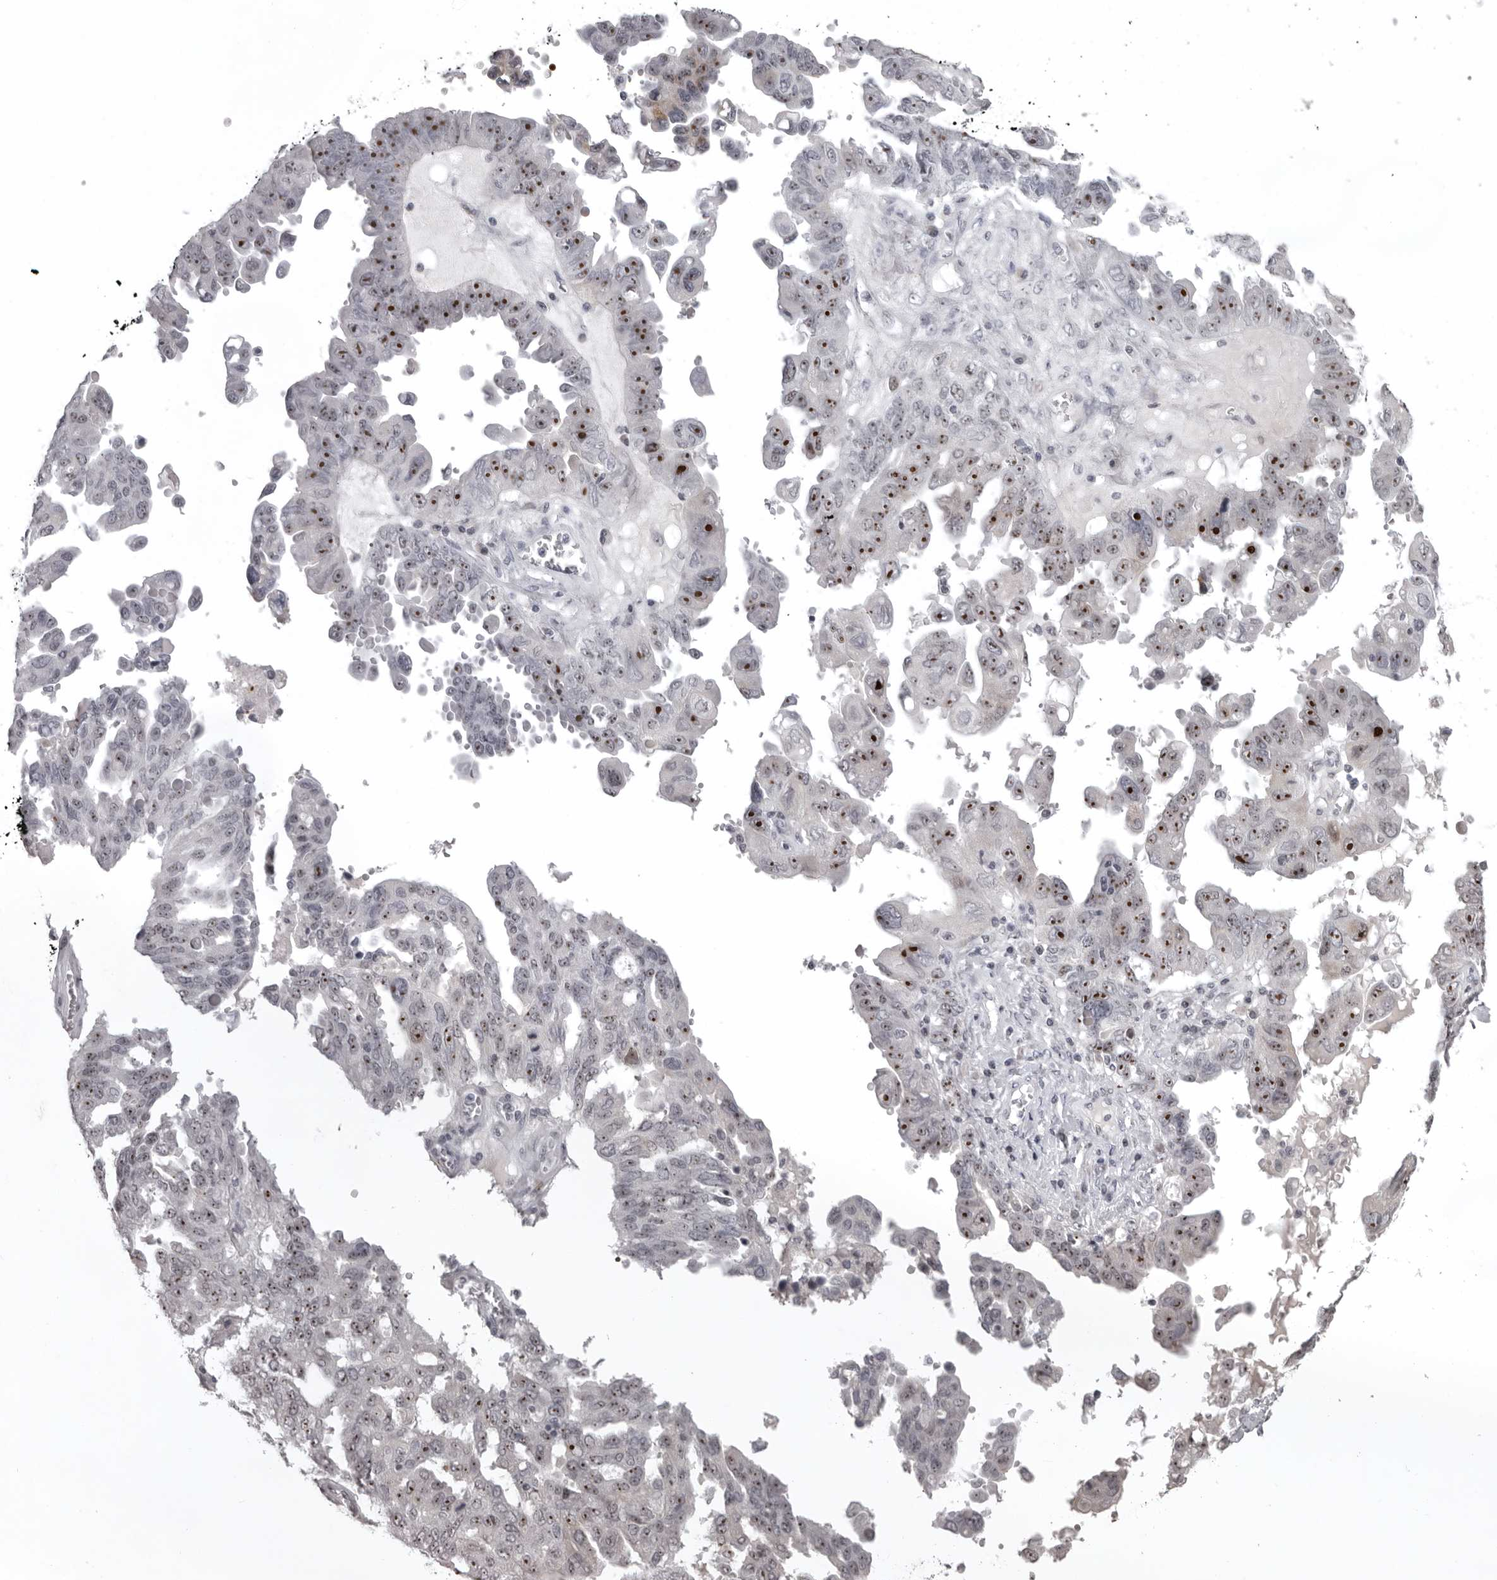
{"staining": {"intensity": "strong", "quantity": ">75%", "location": "nuclear"}, "tissue": "ovarian cancer", "cell_type": "Tumor cells", "image_type": "cancer", "snomed": [{"axis": "morphology", "description": "Carcinoma, endometroid"}, {"axis": "topography", "description": "Ovary"}], "caption": "Immunohistochemistry photomicrograph of neoplastic tissue: human endometroid carcinoma (ovarian) stained using immunohistochemistry shows high levels of strong protein expression localized specifically in the nuclear of tumor cells, appearing as a nuclear brown color.", "gene": "HELZ", "patient": {"sex": "female", "age": 62}}